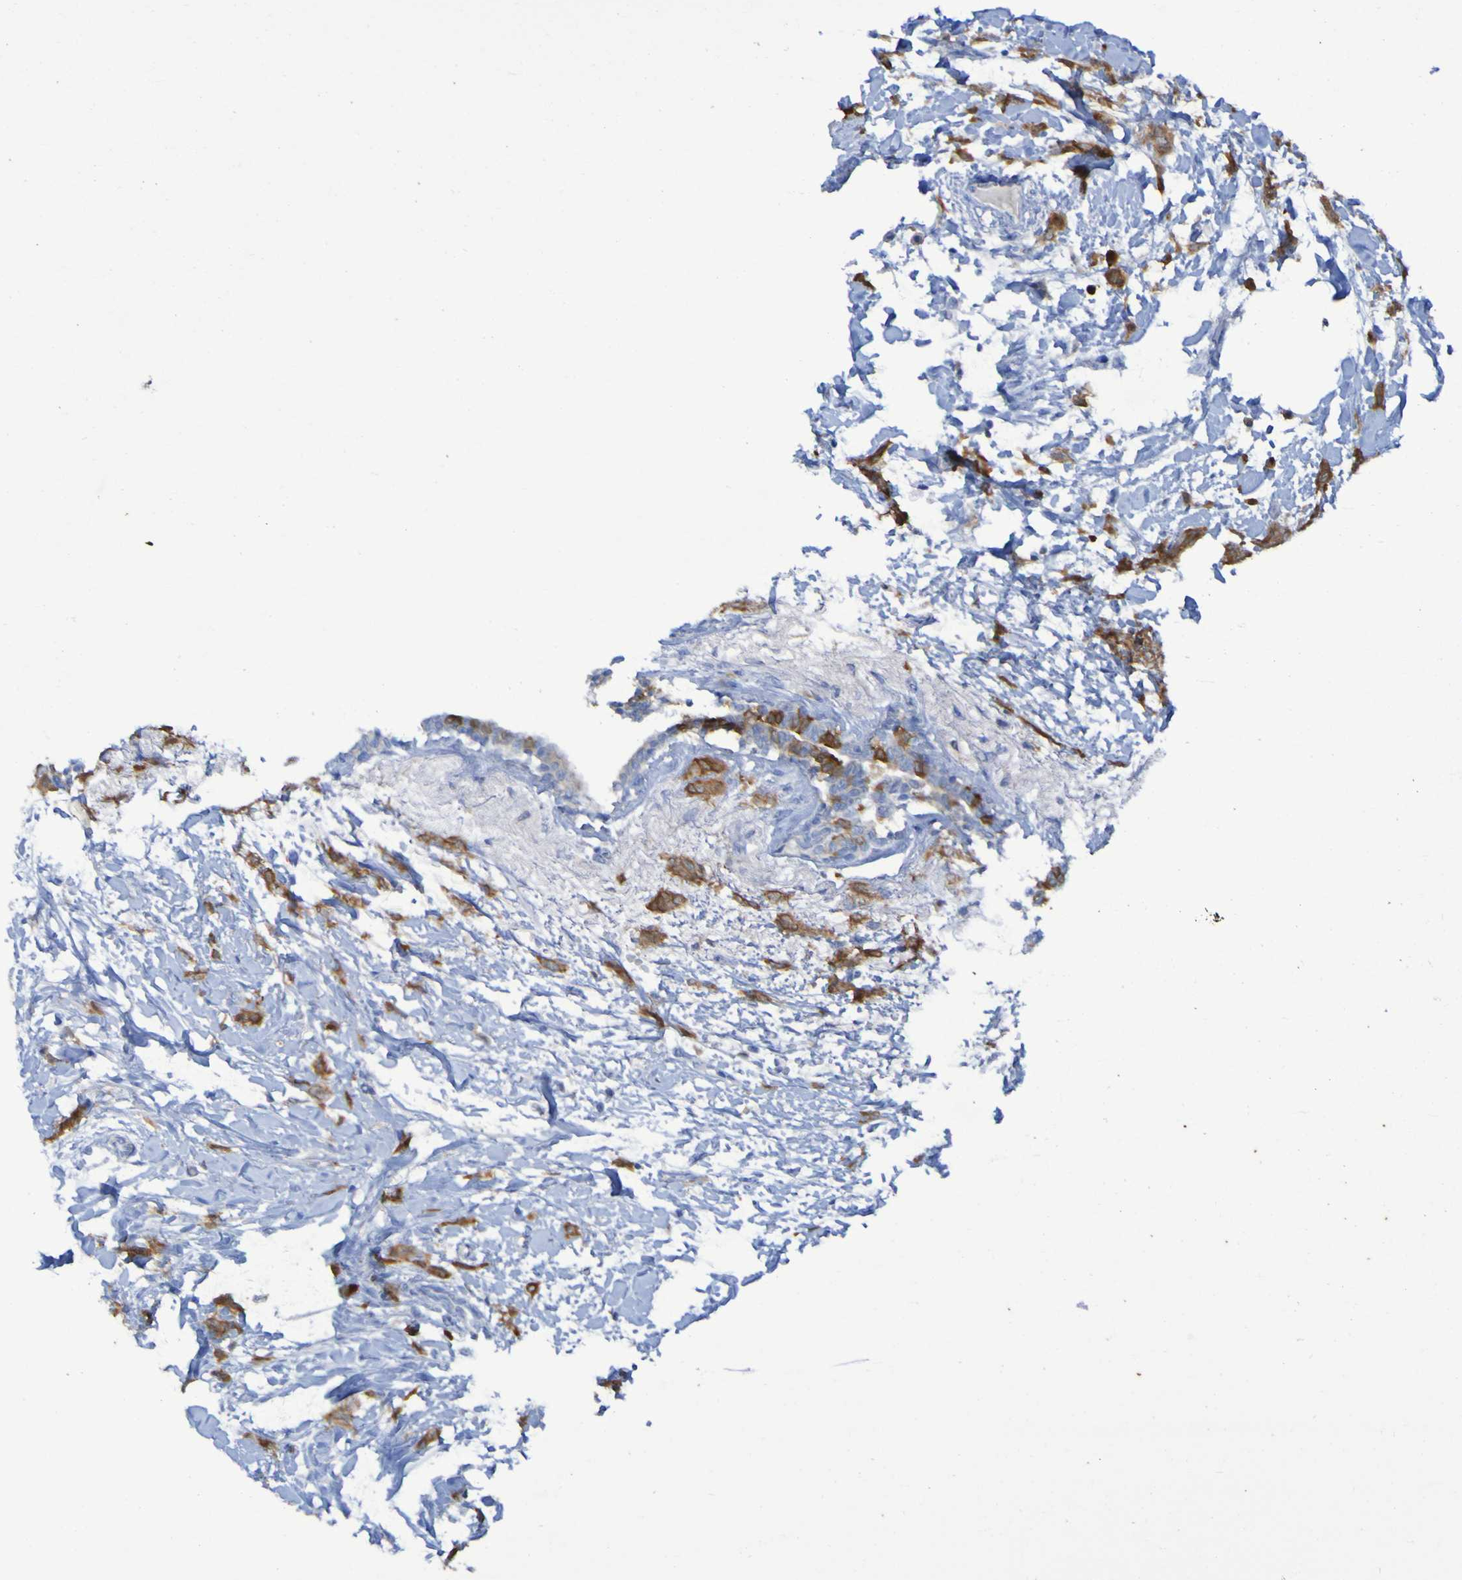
{"staining": {"intensity": "moderate", "quantity": ">75%", "location": "cytoplasmic/membranous"}, "tissue": "breast cancer", "cell_type": "Tumor cells", "image_type": "cancer", "snomed": [{"axis": "morphology", "description": "Lobular carcinoma, in situ"}, {"axis": "morphology", "description": "Lobular carcinoma"}, {"axis": "topography", "description": "Breast"}], "caption": "A photomicrograph of human breast lobular carcinoma in situ stained for a protein shows moderate cytoplasmic/membranous brown staining in tumor cells.", "gene": "MPPE1", "patient": {"sex": "female", "age": 41}}